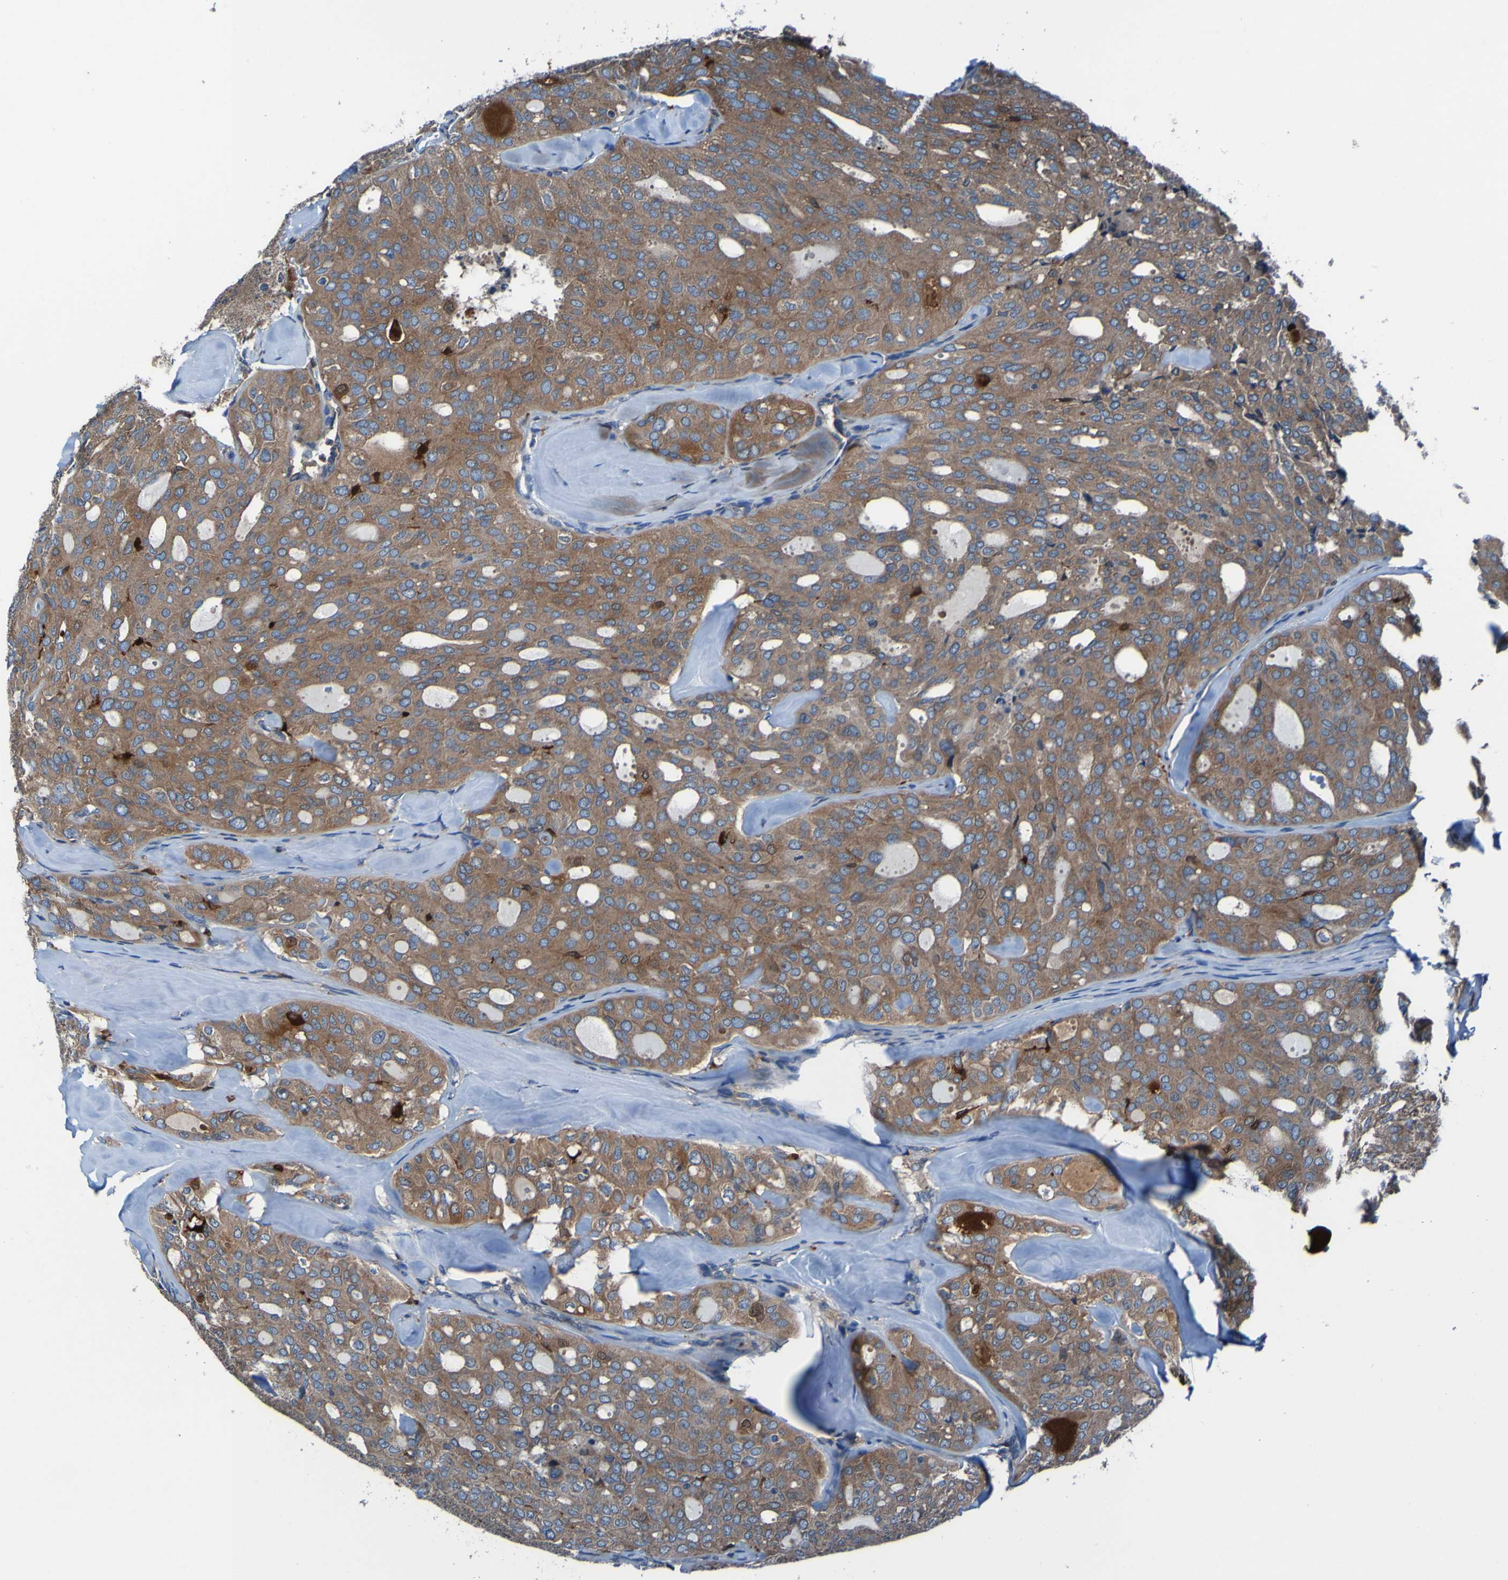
{"staining": {"intensity": "moderate", "quantity": ">75%", "location": "cytoplasmic/membranous"}, "tissue": "thyroid cancer", "cell_type": "Tumor cells", "image_type": "cancer", "snomed": [{"axis": "morphology", "description": "Follicular adenoma carcinoma, NOS"}, {"axis": "topography", "description": "Thyroid gland"}], "caption": "Protein expression analysis of human thyroid follicular adenoma carcinoma reveals moderate cytoplasmic/membranous expression in about >75% of tumor cells.", "gene": "RAB5B", "patient": {"sex": "male", "age": 75}}